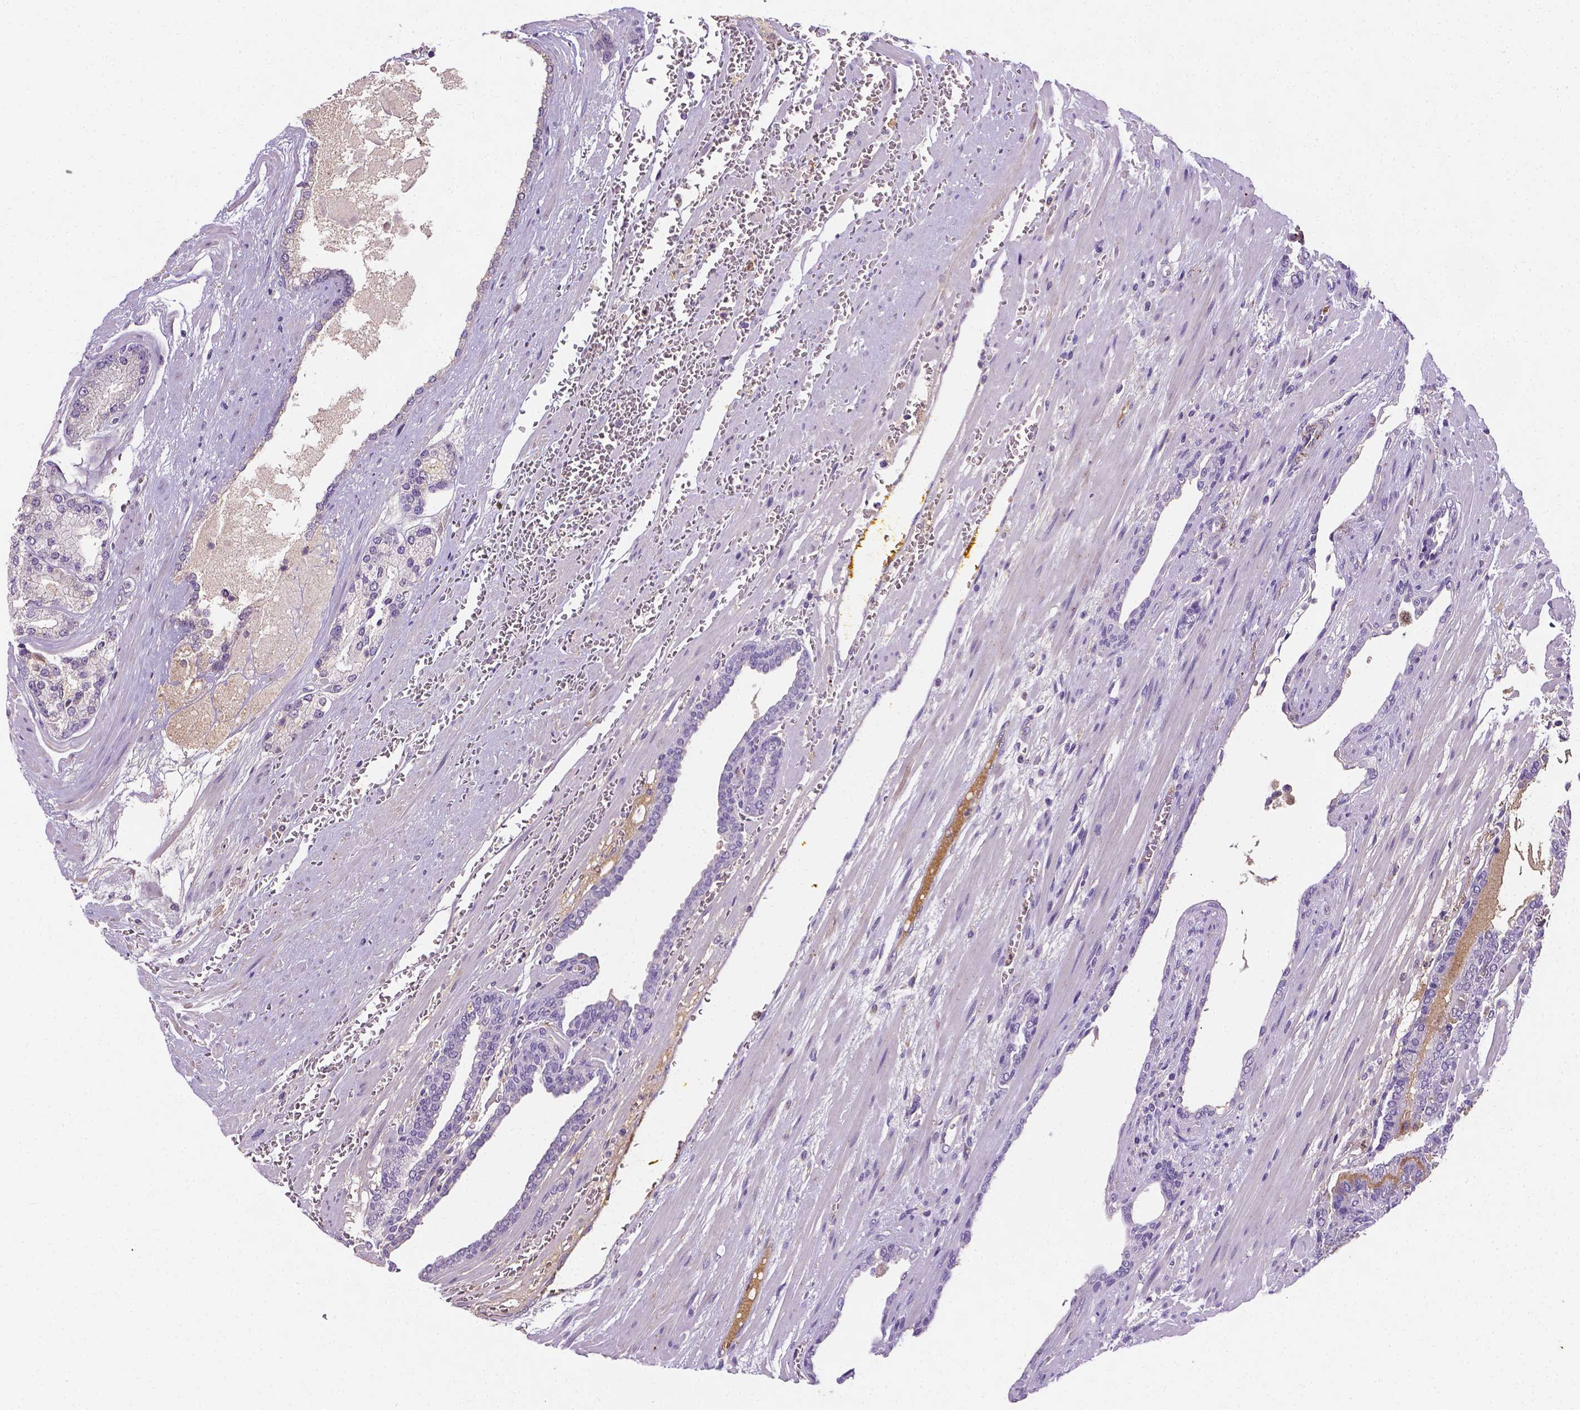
{"staining": {"intensity": "negative", "quantity": "none", "location": "none"}, "tissue": "prostate cancer", "cell_type": "Tumor cells", "image_type": "cancer", "snomed": [{"axis": "morphology", "description": "Adenocarcinoma, High grade"}, {"axis": "topography", "description": "Prostate"}], "caption": "This is an immunohistochemistry (IHC) histopathology image of prostate high-grade adenocarcinoma. There is no expression in tumor cells.", "gene": "APOE", "patient": {"sex": "male", "age": 64}}